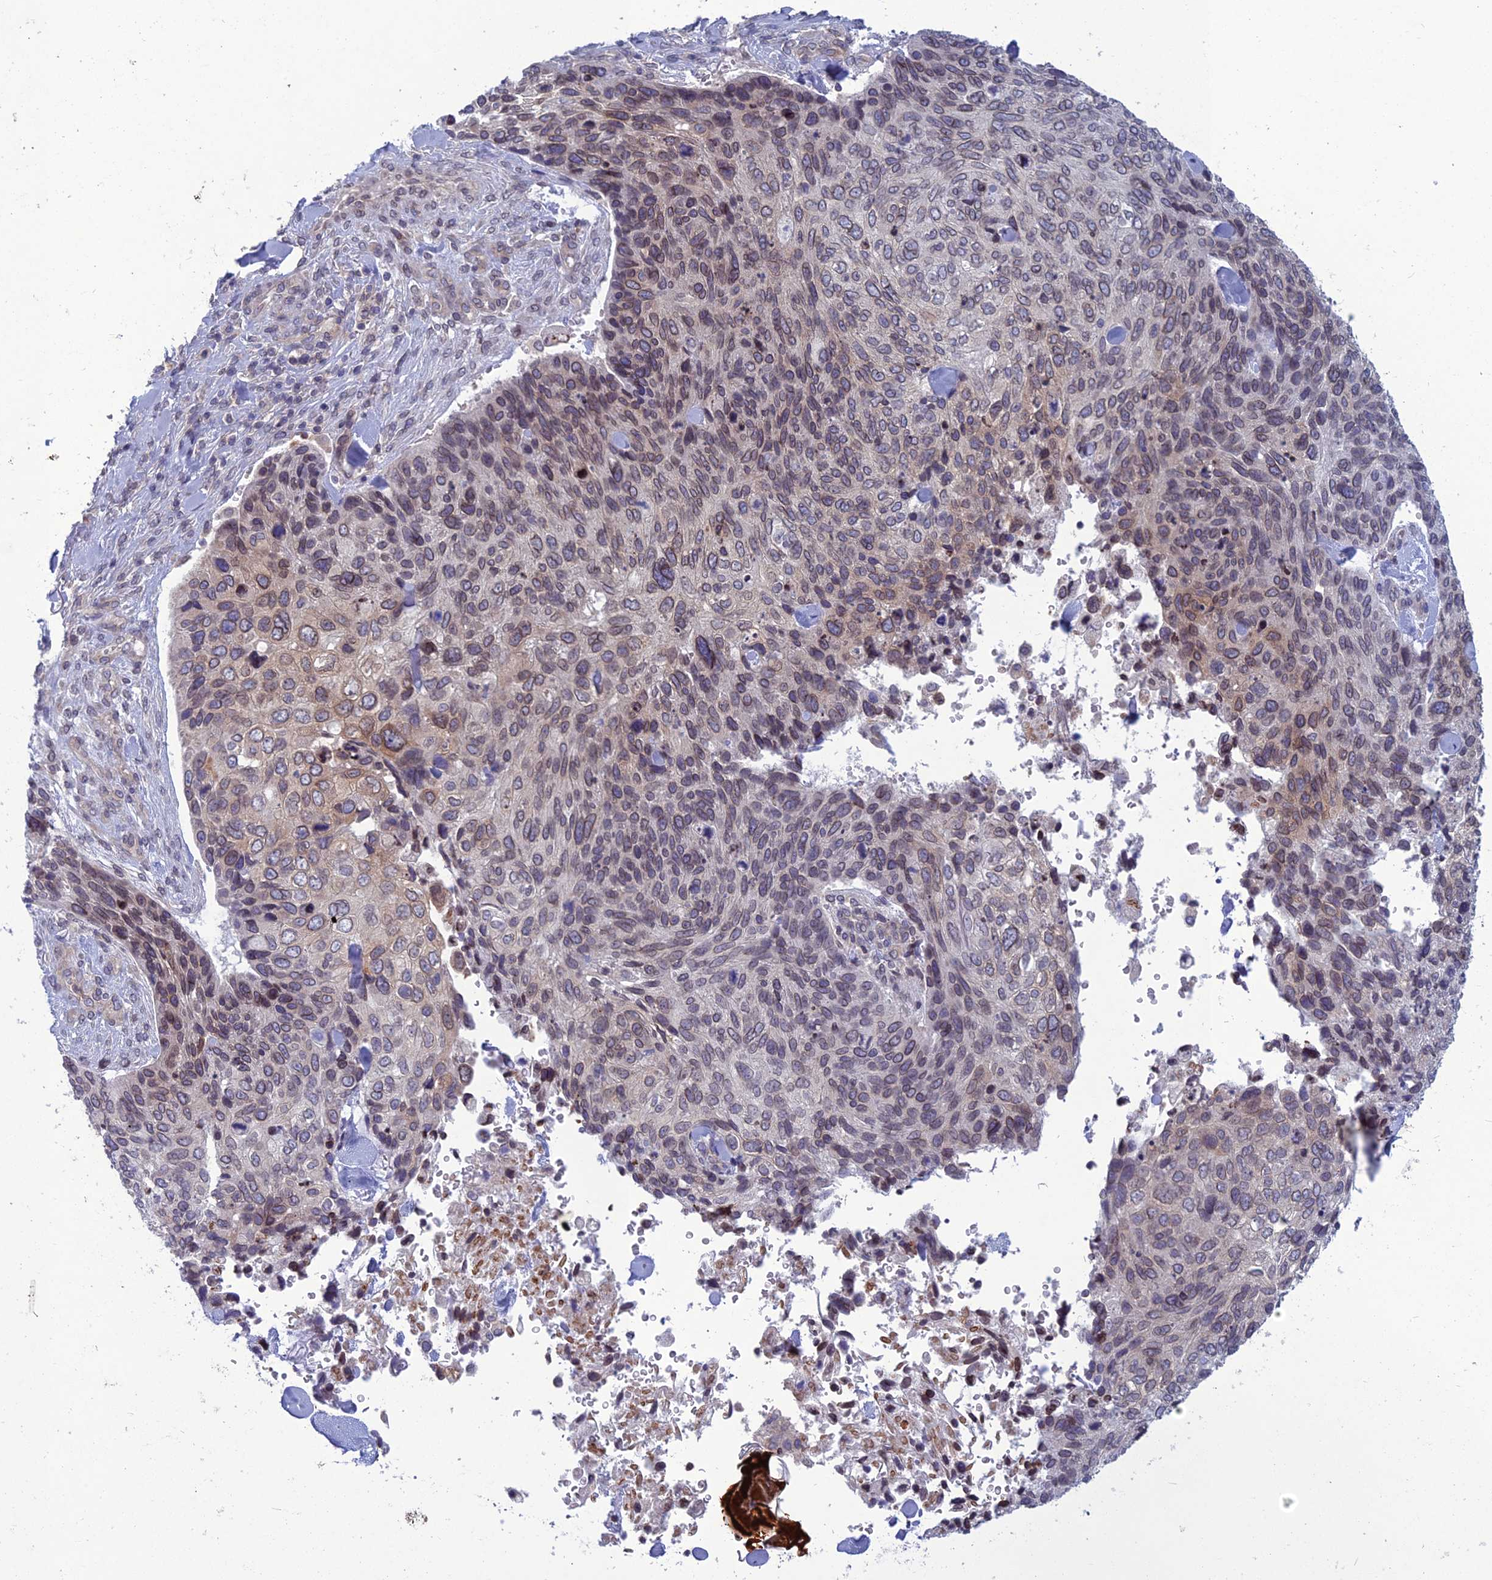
{"staining": {"intensity": "moderate", "quantity": ">75%", "location": "cytoplasmic/membranous,nuclear"}, "tissue": "skin cancer", "cell_type": "Tumor cells", "image_type": "cancer", "snomed": [{"axis": "morphology", "description": "Basal cell carcinoma"}, {"axis": "topography", "description": "Skin"}], "caption": "Skin cancer stained for a protein displays moderate cytoplasmic/membranous and nuclear positivity in tumor cells. Using DAB (3,3'-diaminobenzidine) (brown) and hematoxylin (blue) stains, captured at high magnification using brightfield microscopy.", "gene": "WDR46", "patient": {"sex": "female", "age": 74}}